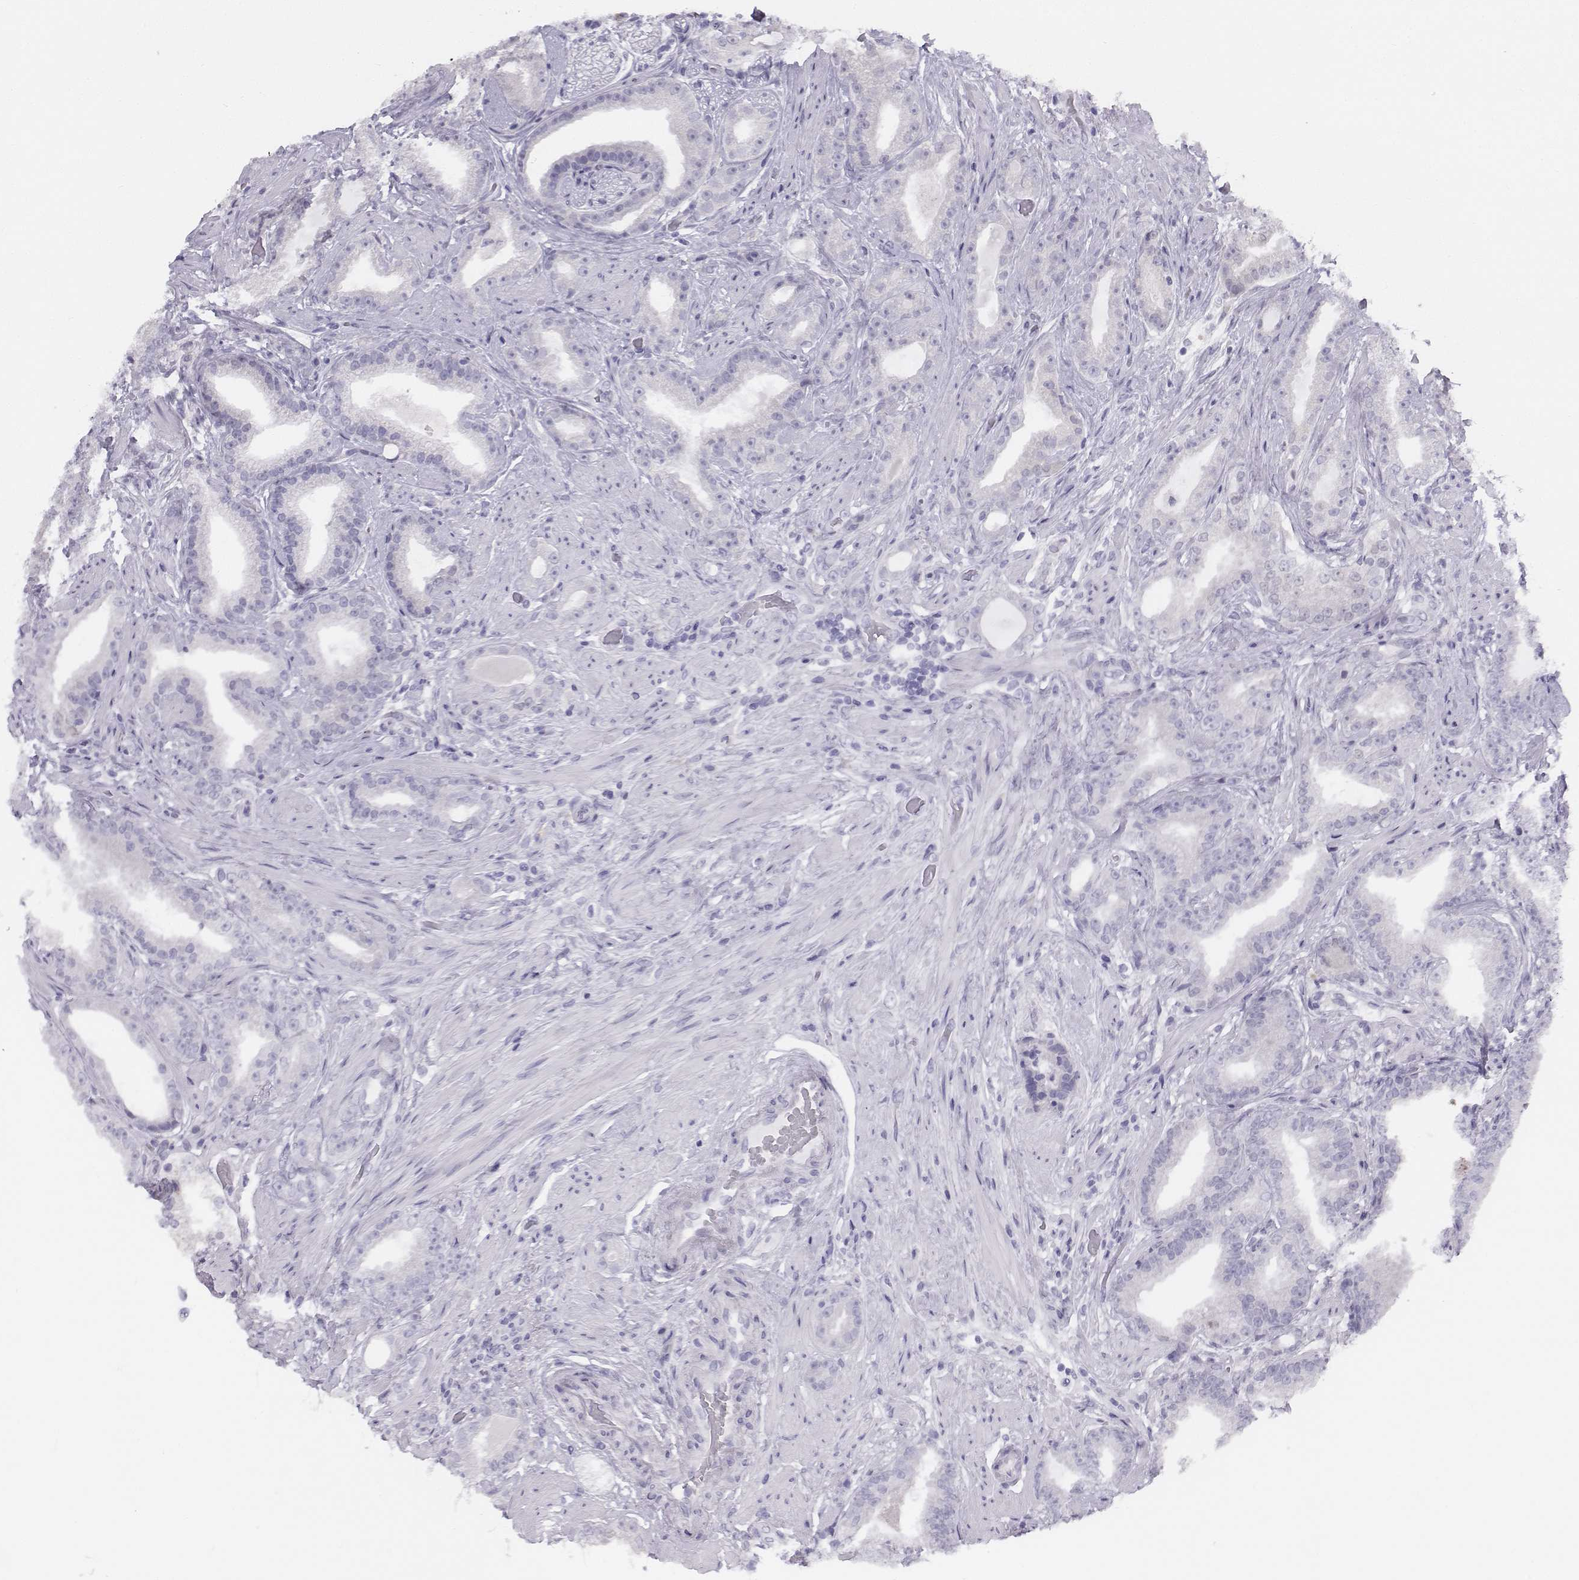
{"staining": {"intensity": "negative", "quantity": "none", "location": "none"}, "tissue": "prostate cancer", "cell_type": "Tumor cells", "image_type": "cancer", "snomed": [{"axis": "morphology", "description": "Adenocarcinoma, Low grade"}, {"axis": "topography", "description": "Prostate"}], "caption": "Immunohistochemical staining of human prostate cancer demonstrates no significant staining in tumor cells. Nuclei are stained in blue.", "gene": "PENK", "patient": {"sex": "male", "age": 60}}